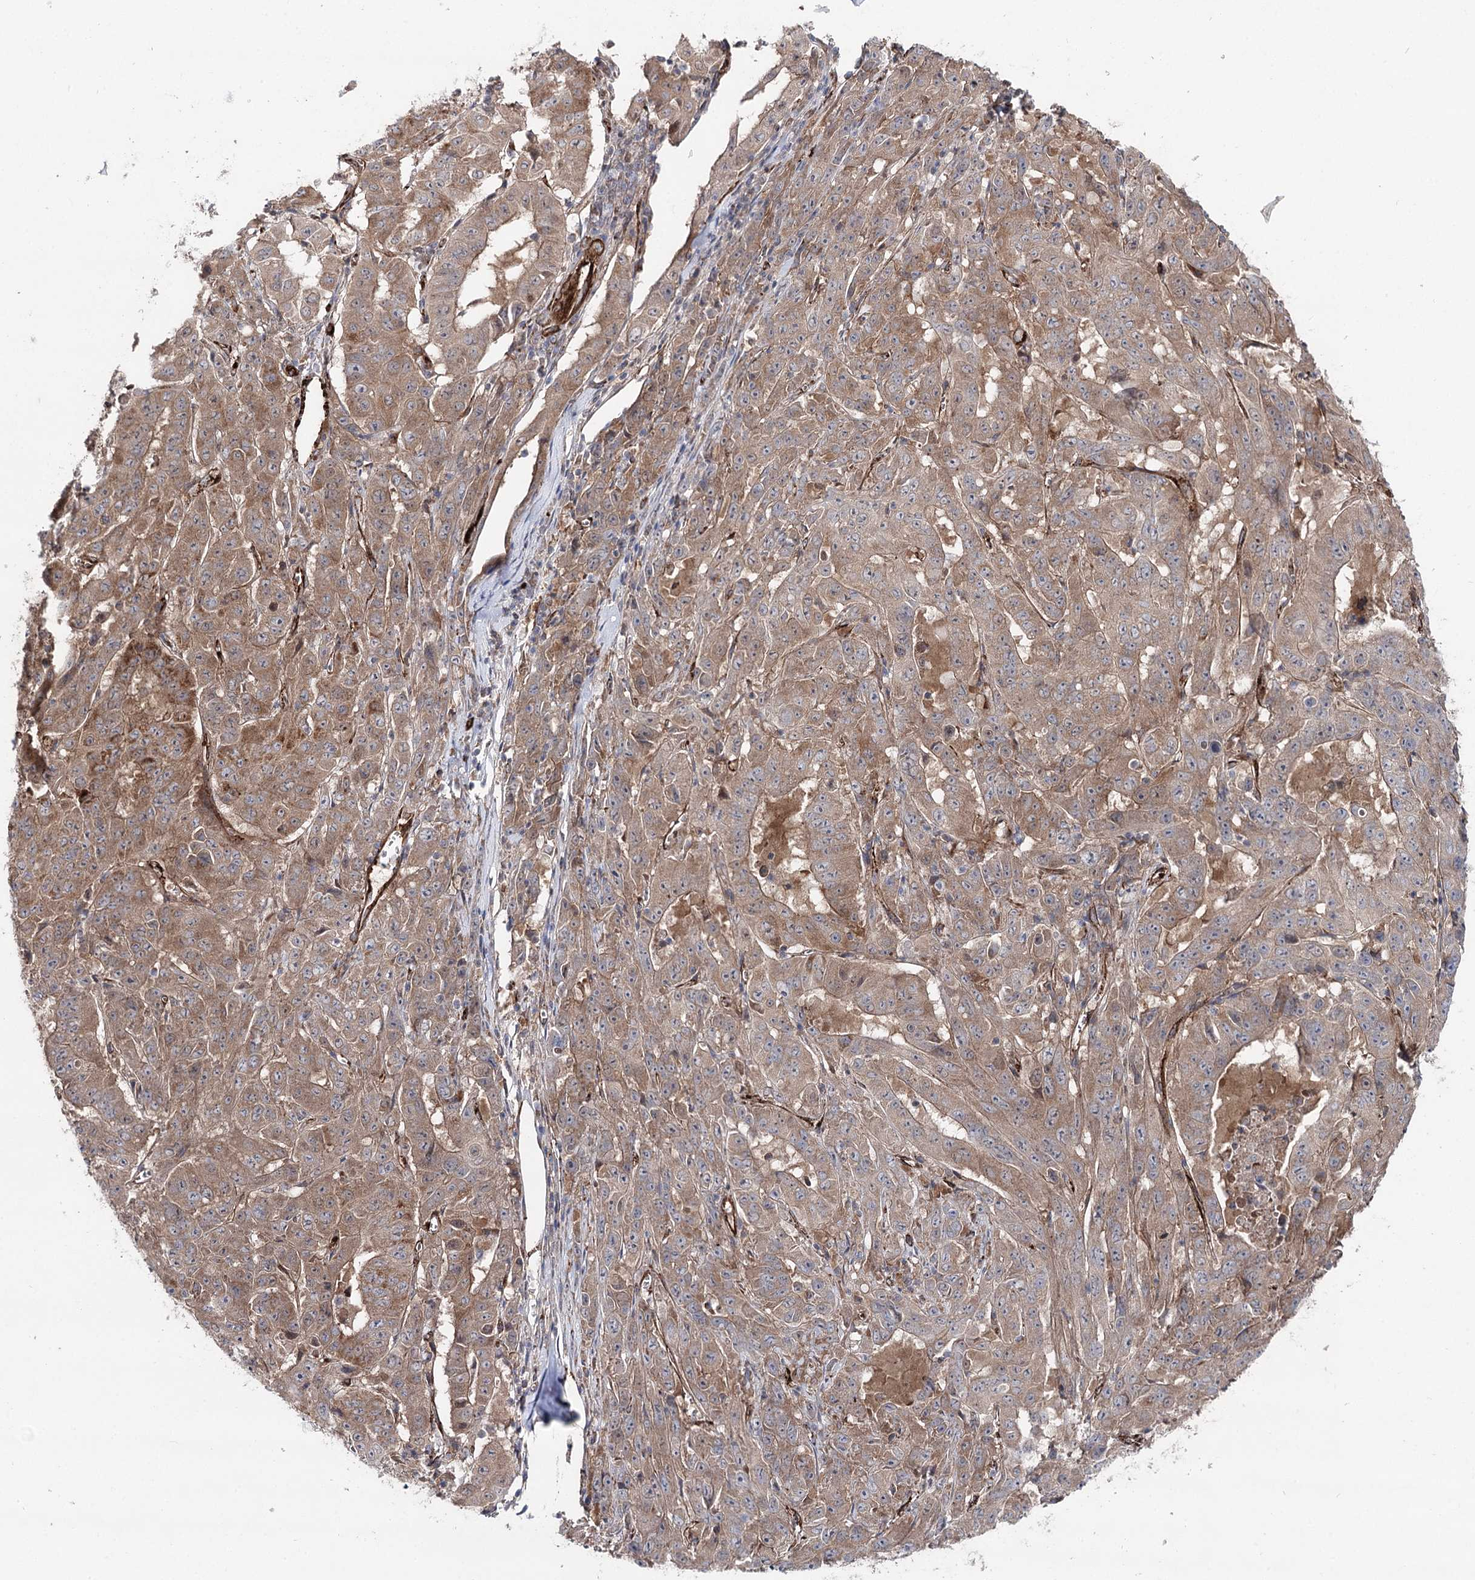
{"staining": {"intensity": "weak", "quantity": ">75%", "location": "cytoplasmic/membranous"}, "tissue": "pancreatic cancer", "cell_type": "Tumor cells", "image_type": "cancer", "snomed": [{"axis": "morphology", "description": "Adenocarcinoma, NOS"}, {"axis": "topography", "description": "Pancreas"}], "caption": "Tumor cells display weak cytoplasmic/membranous positivity in about >75% of cells in pancreatic adenocarcinoma.", "gene": "MIB1", "patient": {"sex": "male", "age": 63}}